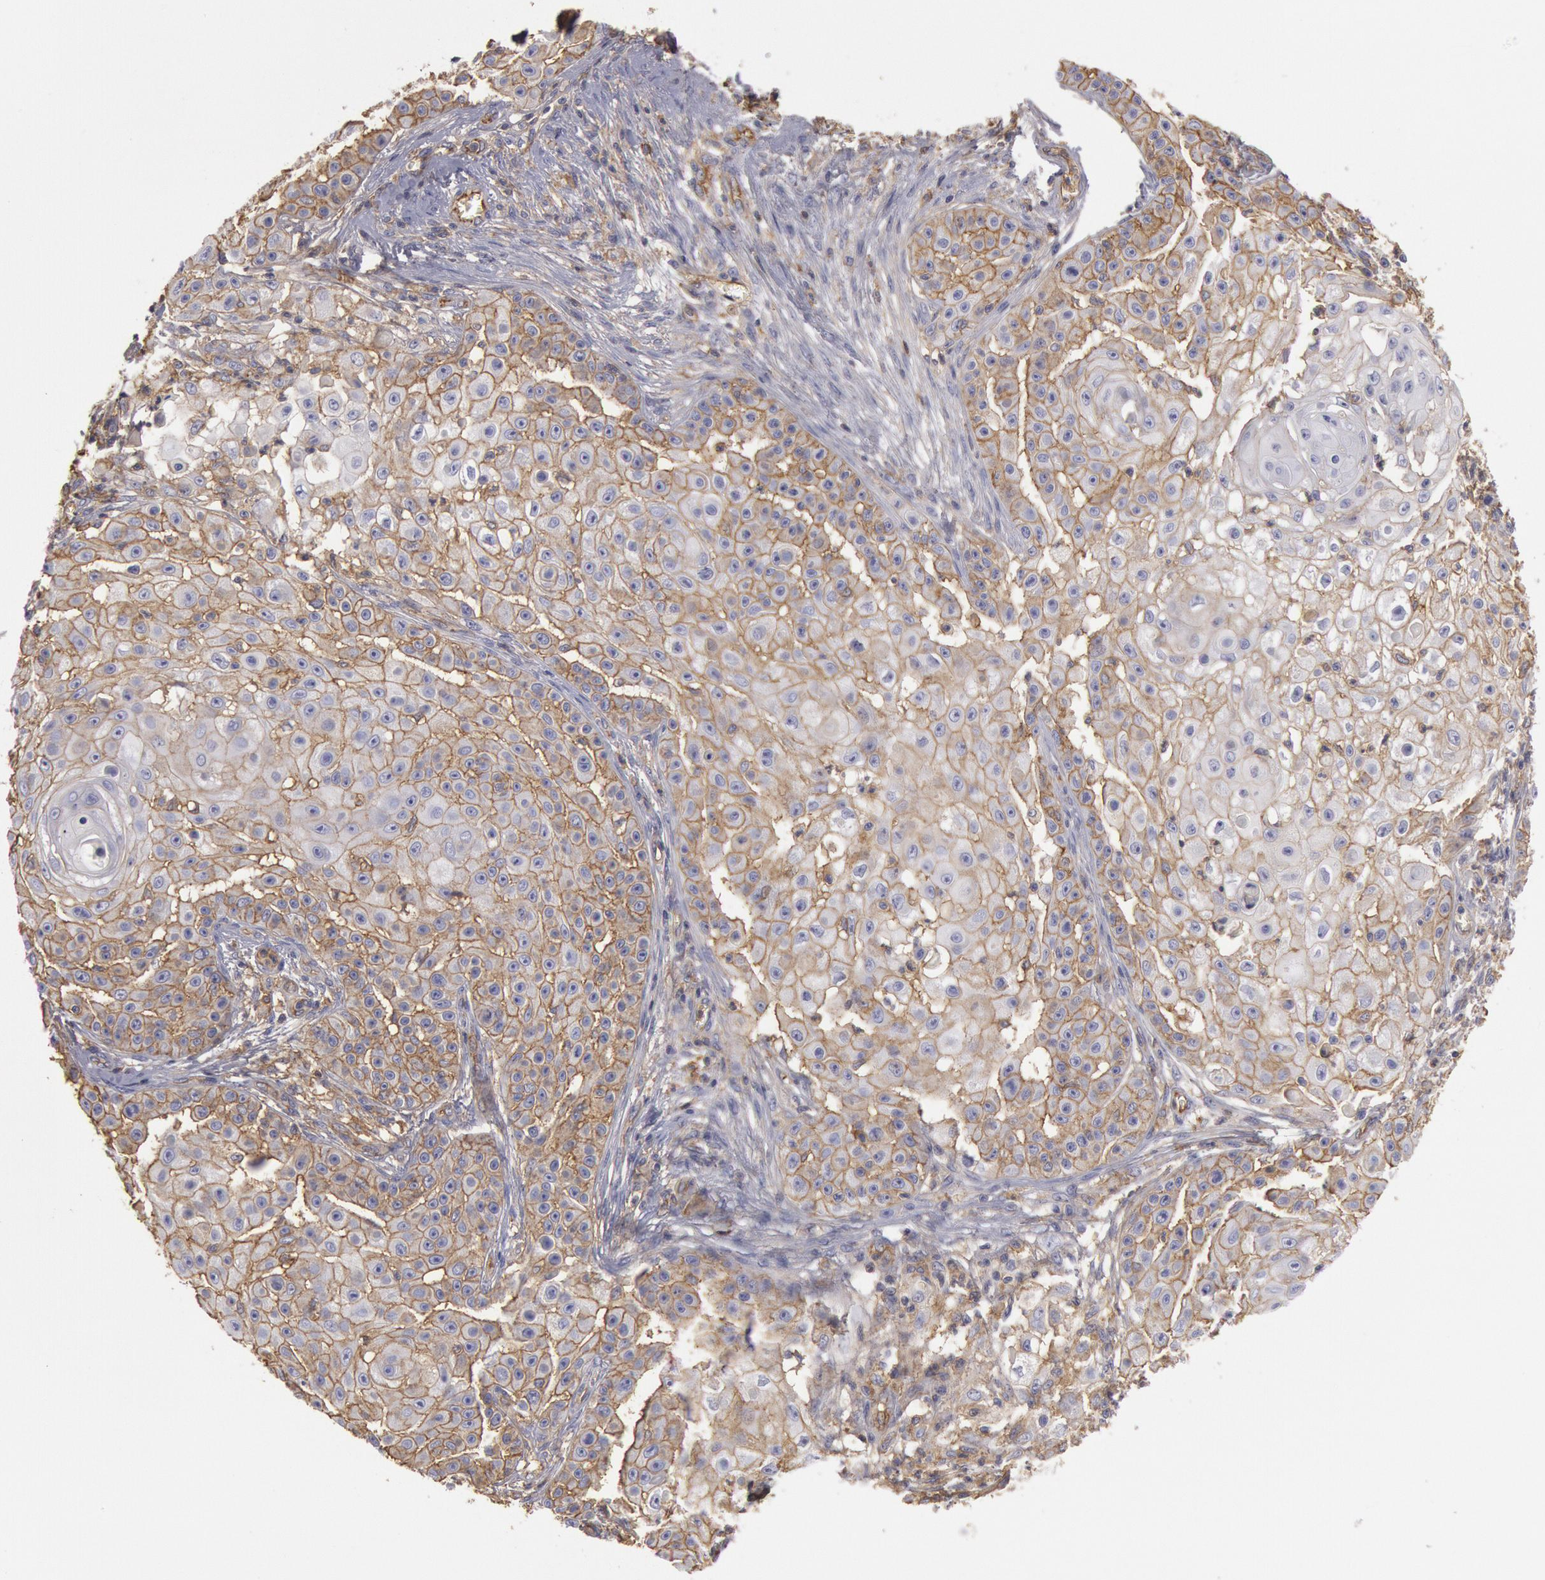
{"staining": {"intensity": "moderate", "quantity": ">75%", "location": "cytoplasmic/membranous"}, "tissue": "skin cancer", "cell_type": "Tumor cells", "image_type": "cancer", "snomed": [{"axis": "morphology", "description": "Squamous cell carcinoma, NOS"}, {"axis": "topography", "description": "Skin"}], "caption": "Immunohistochemical staining of human skin cancer (squamous cell carcinoma) exhibits medium levels of moderate cytoplasmic/membranous protein positivity in approximately >75% of tumor cells.", "gene": "SNAP23", "patient": {"sex": "female", "age": 57}}